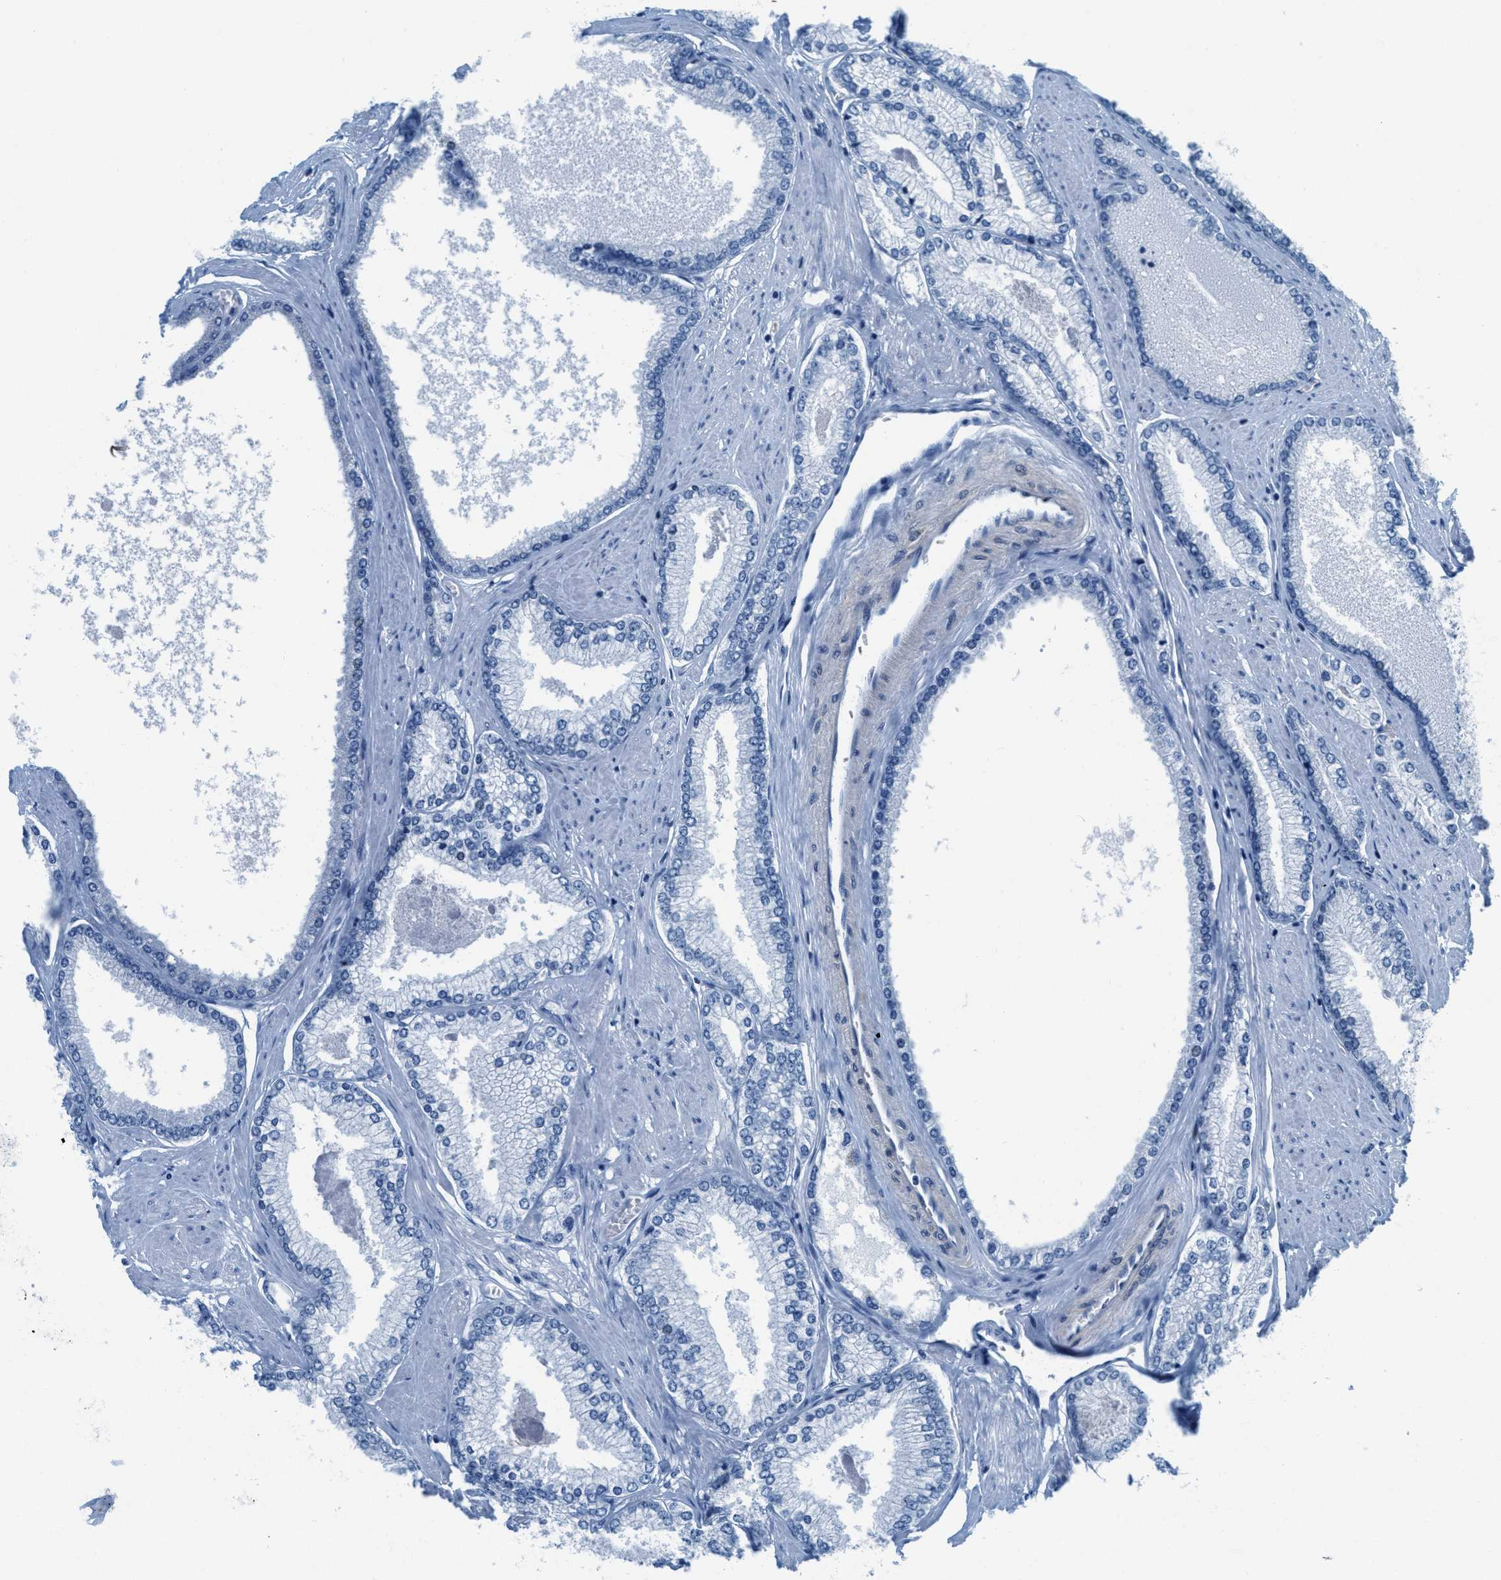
{"staining": {"intensity": "negative", "quantity": "none", "location": "none"}, "tissue": "prostate cancer", "cell_type": "Tumor cells", "image_type": "cancer", "snomed": [{"axis": "morphology", "description": "Adenocarcinoma, High grade"}, {"axis": "topography", "description": "Prostate"}], "caption": "Immunohistochemistry of prostate cancer shows no positivity in tumor cells.", "gene": "MAPRE2", "patient": {"sex": "male", "age": 70}}